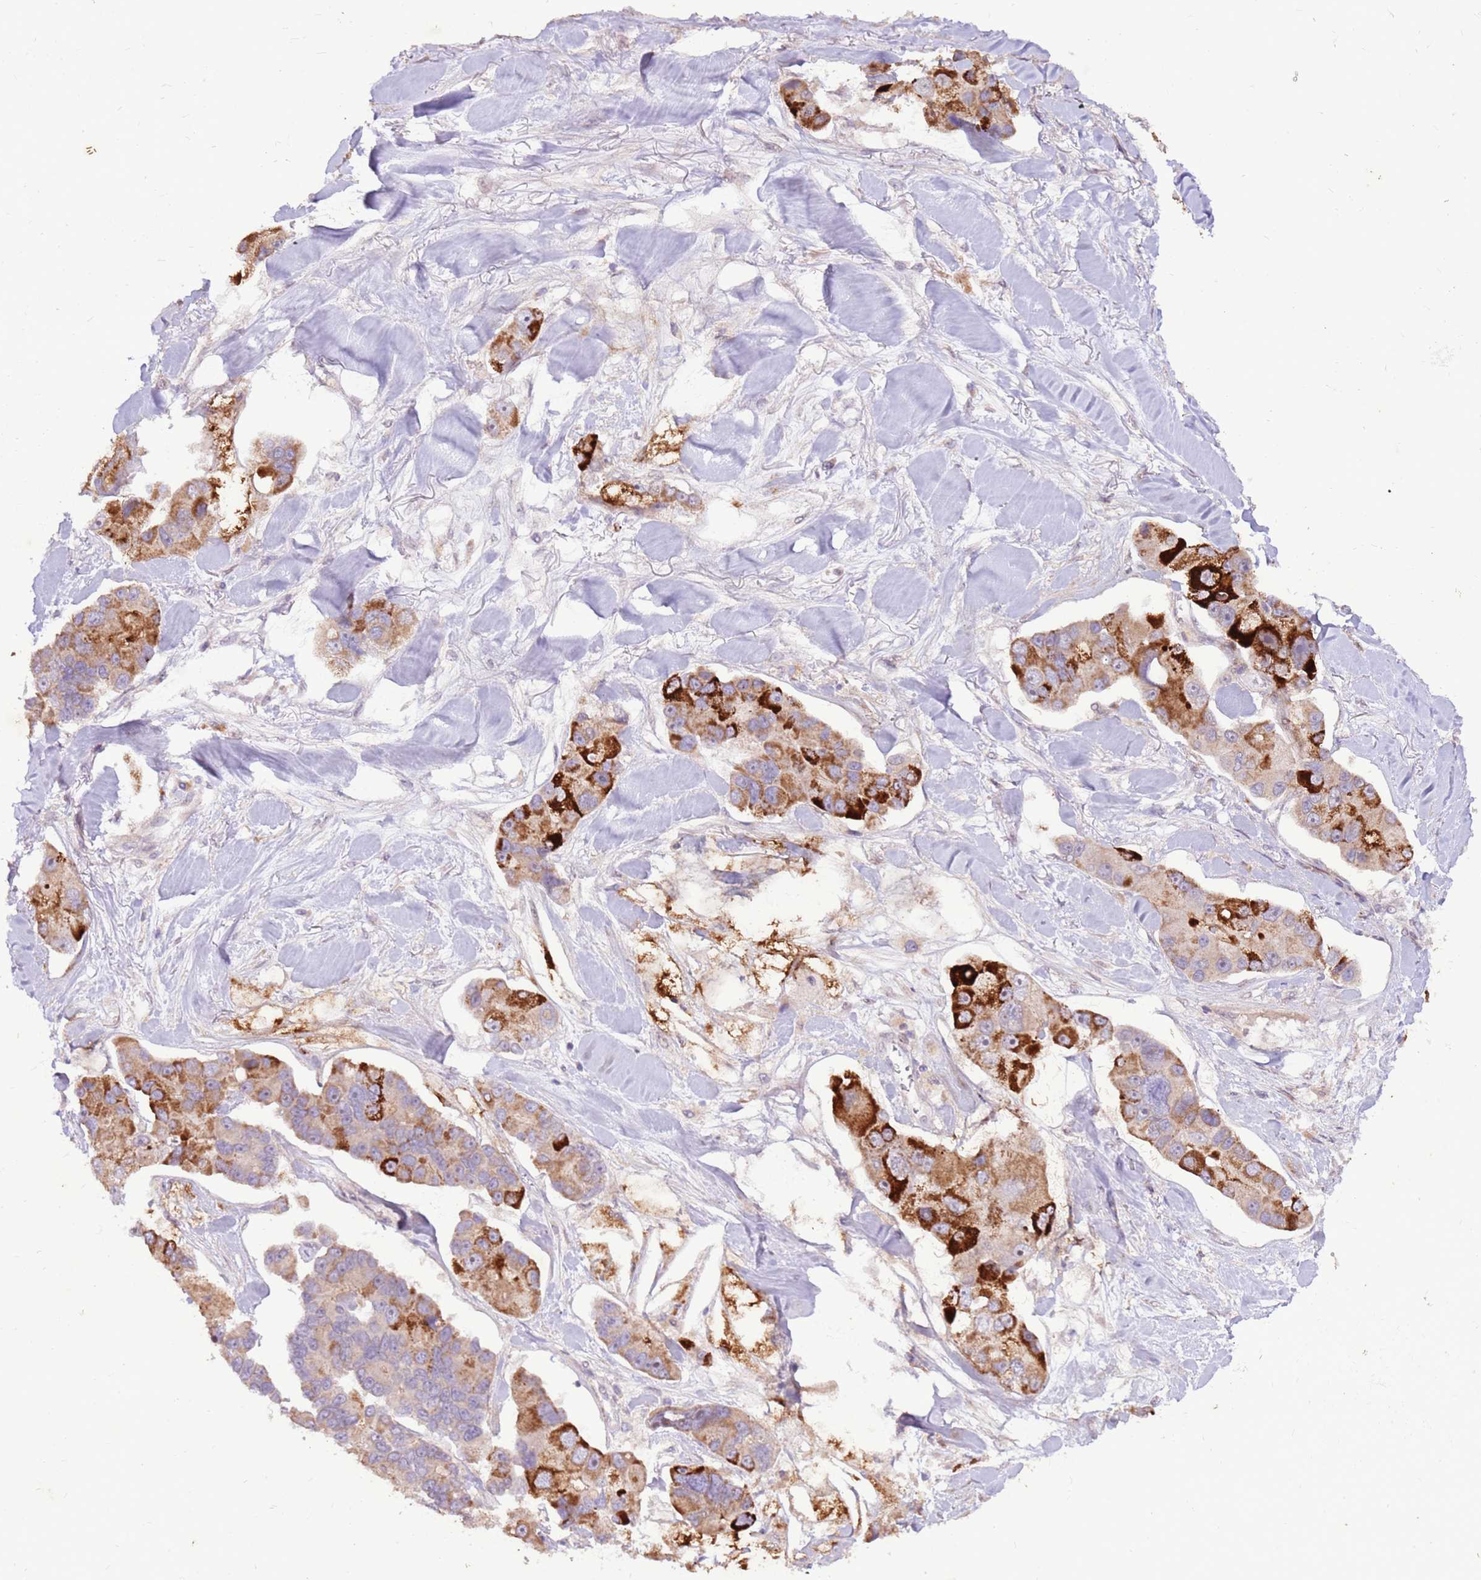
{"staining": {"intensity": "strong", "quantity": "25%-75%", "location": "cytoplasmic/membranous"}, "tissue": "lung cancer", "cell_type": "Tumor cells", "image_type": "cancer", "snomed": [{"axis": "morphology", "description": "Adenocarcinoma, NOS"}, {"axis": "topography", "description": "Lung"}], "caption": "Tumor cells reveal strong cytoplasmic/membranous staining in approximately 25%-75% of cells in adenocarcinoma (lung). (Brightfield microscopy of DAB IHC at high magnification).", "gene": "LGI4", "patient": {"sex": "female", "age": 54}}